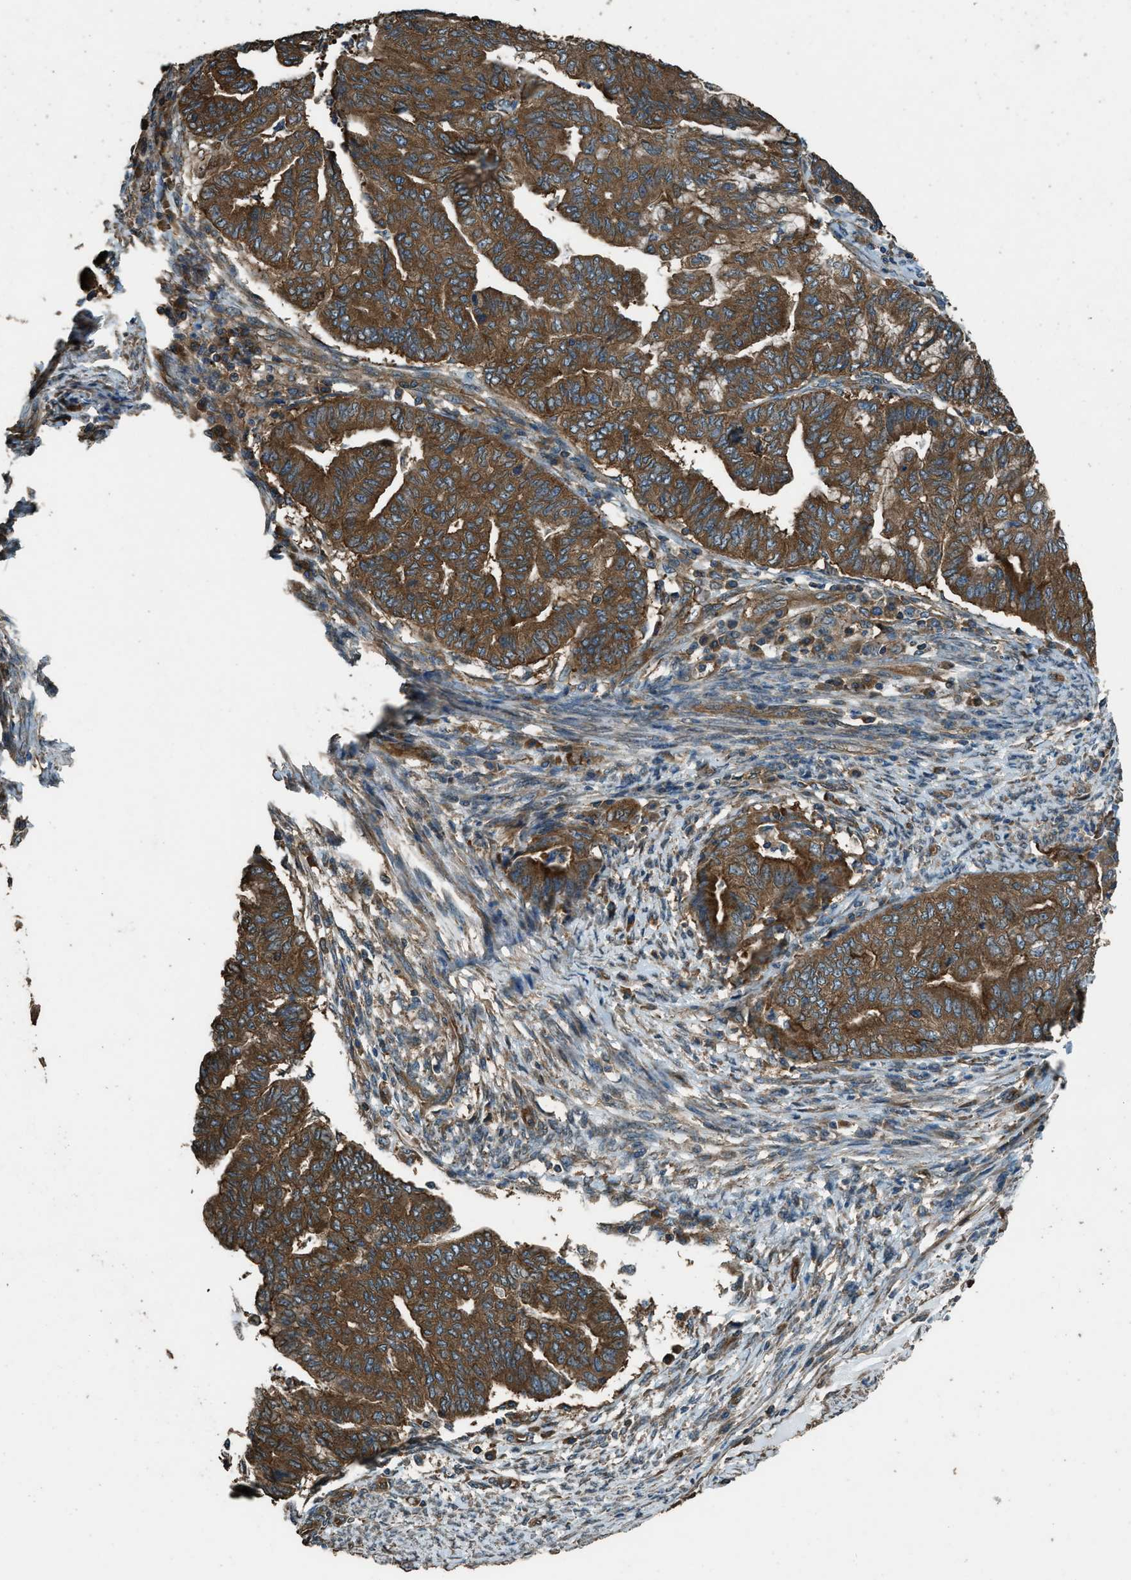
{"staining": {"intensity": "strong", "quantity": ">75%", "location": "cytoplasmic/membranous"}, "tissue": "endometrial cancer", "cell_type": "Tumor cells", "image_type": "cancer", "snomed": [{"axis": "morphology", "description": "Adenocarcinoma, NOS"}, {"axis": "topography", "description": "Endometrium"}], "caption": "Protein staining of endometrial adenocarcinoma tissue displays strong cytoplasmic/membranous positivity in about >75% of tumor cells.", "gene": "MARS1", "patient": {"sex": "female", "age": 79}}